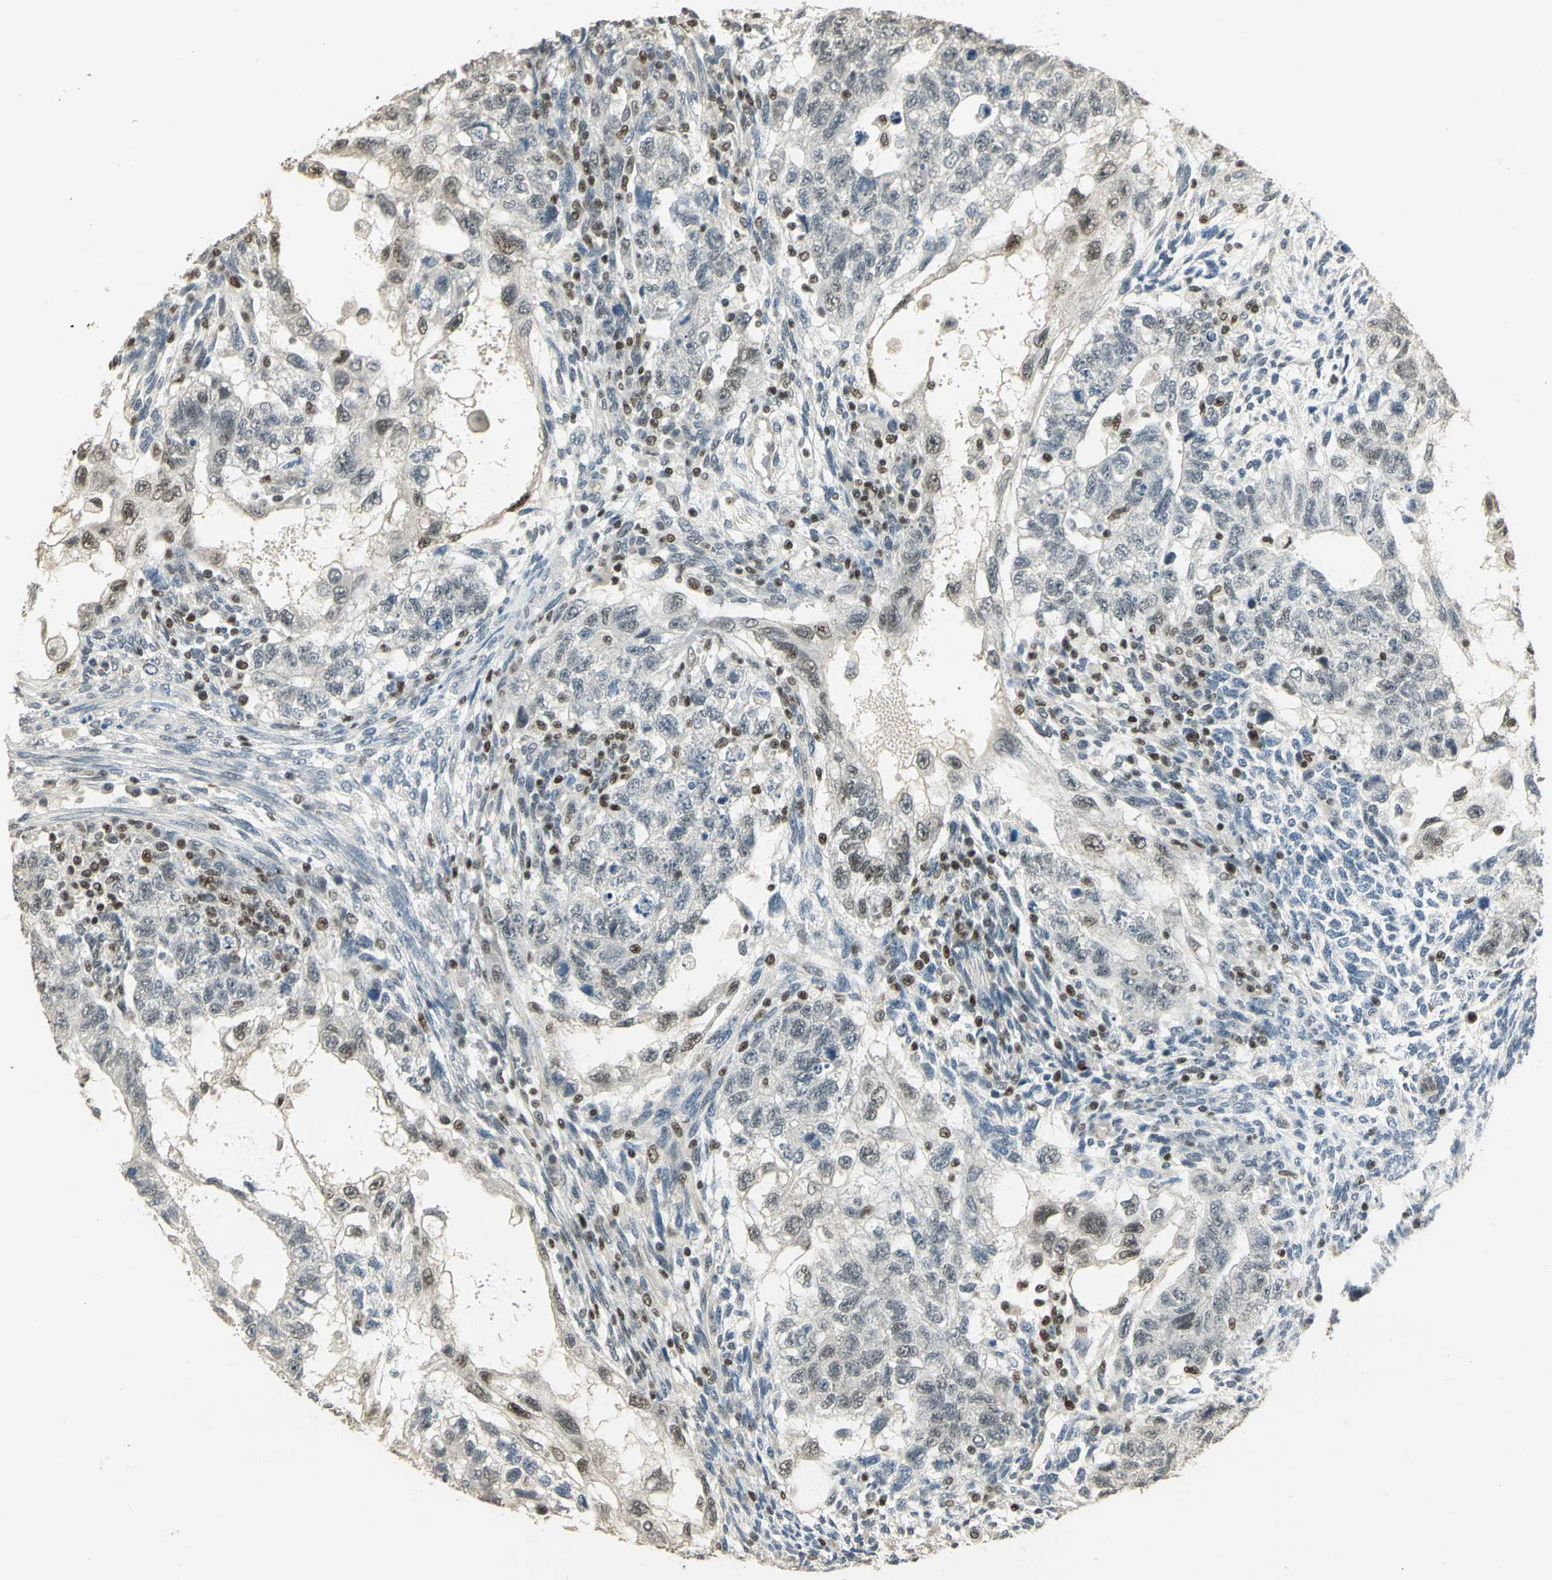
{"staining": {"intensity": "weak", "quantity": "25%-75%", "location": "nuclear"}, "tissue": "testis cancer", "cell_type": "Tumor cells", "image_type": "cancer", "snomed": [{"axis": "morphology", "description": "Normal tissue, NOS"}, {"axis": "morphology", "description": "Carcinoma, Embryonal, NOS"}, {"axis": "topography", "description": "Testis"}], "caption": "Protein expression analysis of embryonal carcinoma (testis) displays weak nuclear expression in about 25%-75% of tumor cells.", "gene": "ELF1", "patient": {"sex": "male", "age": 36}}